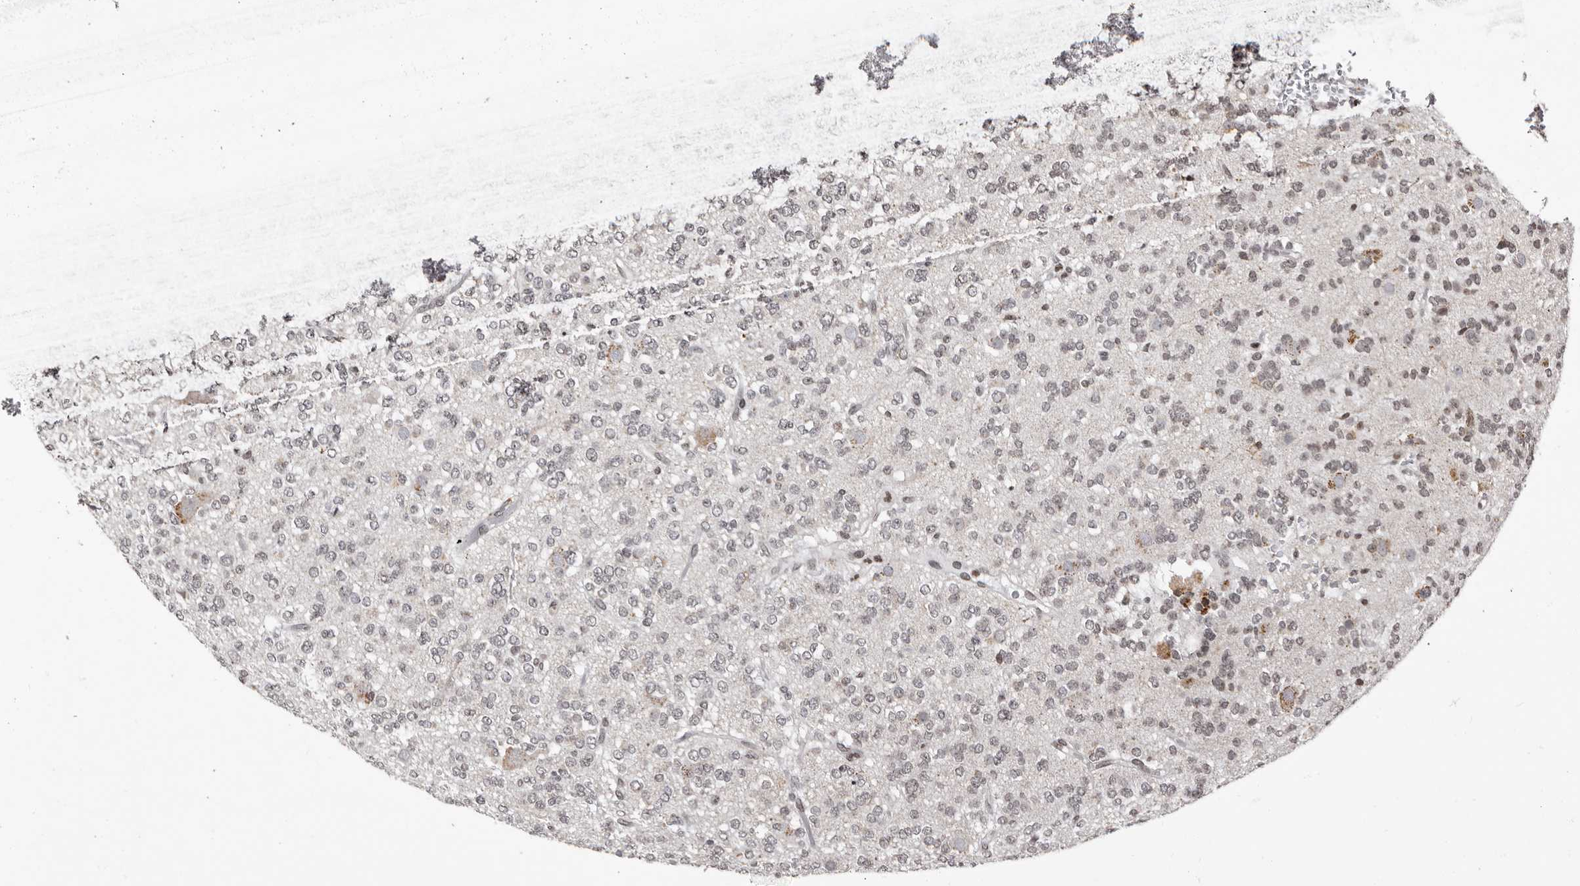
{"staining": {"intensity": "negative", "quantity": "none", "location": "none"}, "tissue": "glioma", "cell_type": "Tumor cells", "image_type": "cancer", "snomed": [{"axis": "morphology", "description": "Glioma, malignant, Low grade"}, {"axis": "topography", "description": "Brain"}], "caption": "A photomicrograph of glioma stained for a protein demonstrates no brown staining in tumor cells. (DAB (3,3'-diaminobenzidine) IHC visualized using brightfield microscopy, high magnification).", "gene": "THUMPD1", "patient": {"sex": "male", "age": 38}}